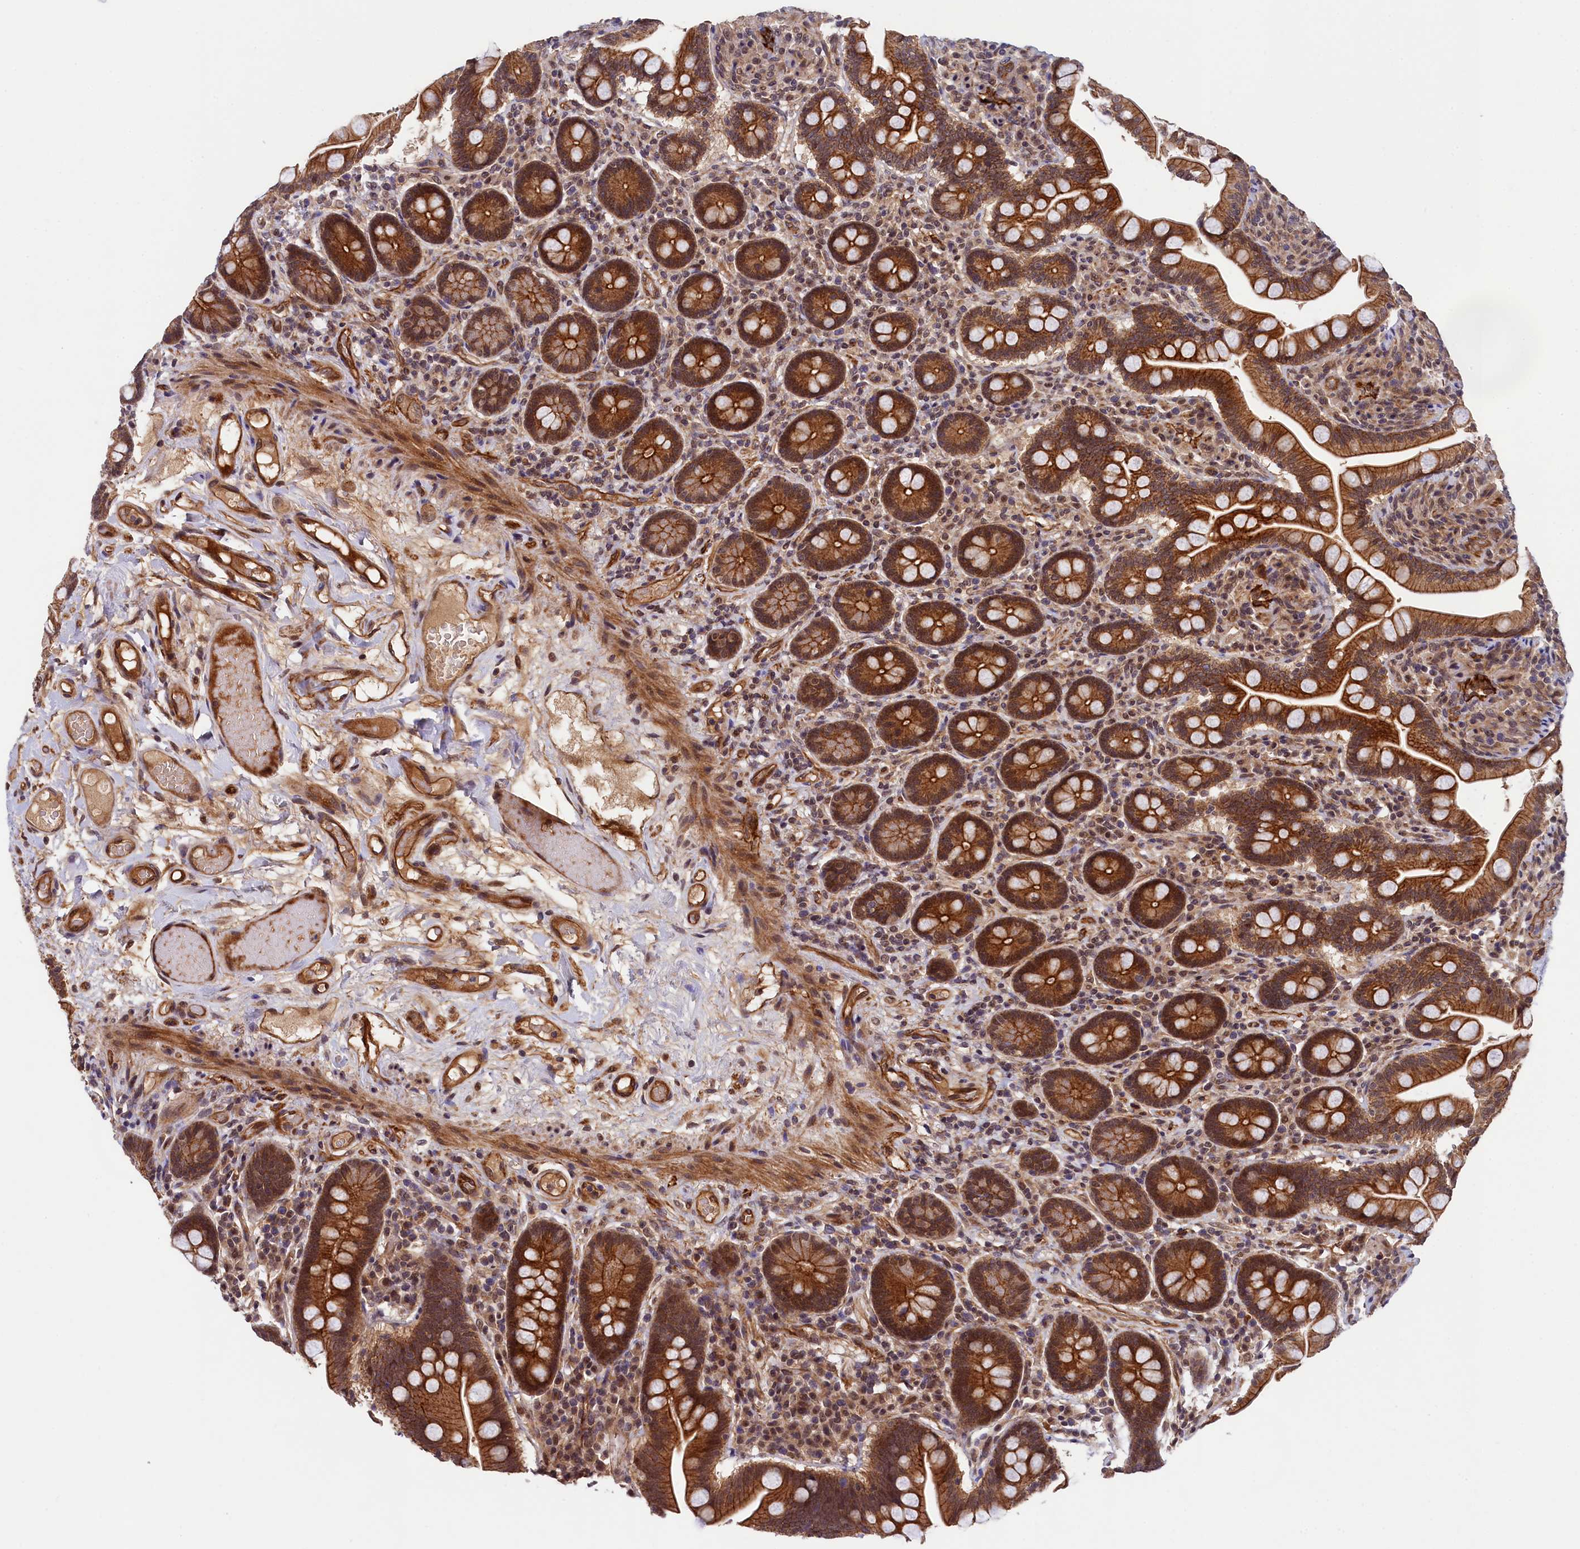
{"staining": {"intensity": "strong", "quantity": ">75%", "location": "cytoplasmic/membranous"}, "tissue": "small intestine", "cell_type": "Glandular cells", "image_type": "normal", "snomed": [{"axis": "morphology", "description": "Normal tissue, NOS"}, {"axis": "topography", "description": "Small intestine"}], "caption": "Protein staining of normal small intestine exhibits strong cytoplasmic/membranous positivity in about >75% of glandular cells. Nuclei are stained in blue.", "gene": "ARL14EP", "patient": {"sex": "female", "age": 64}}